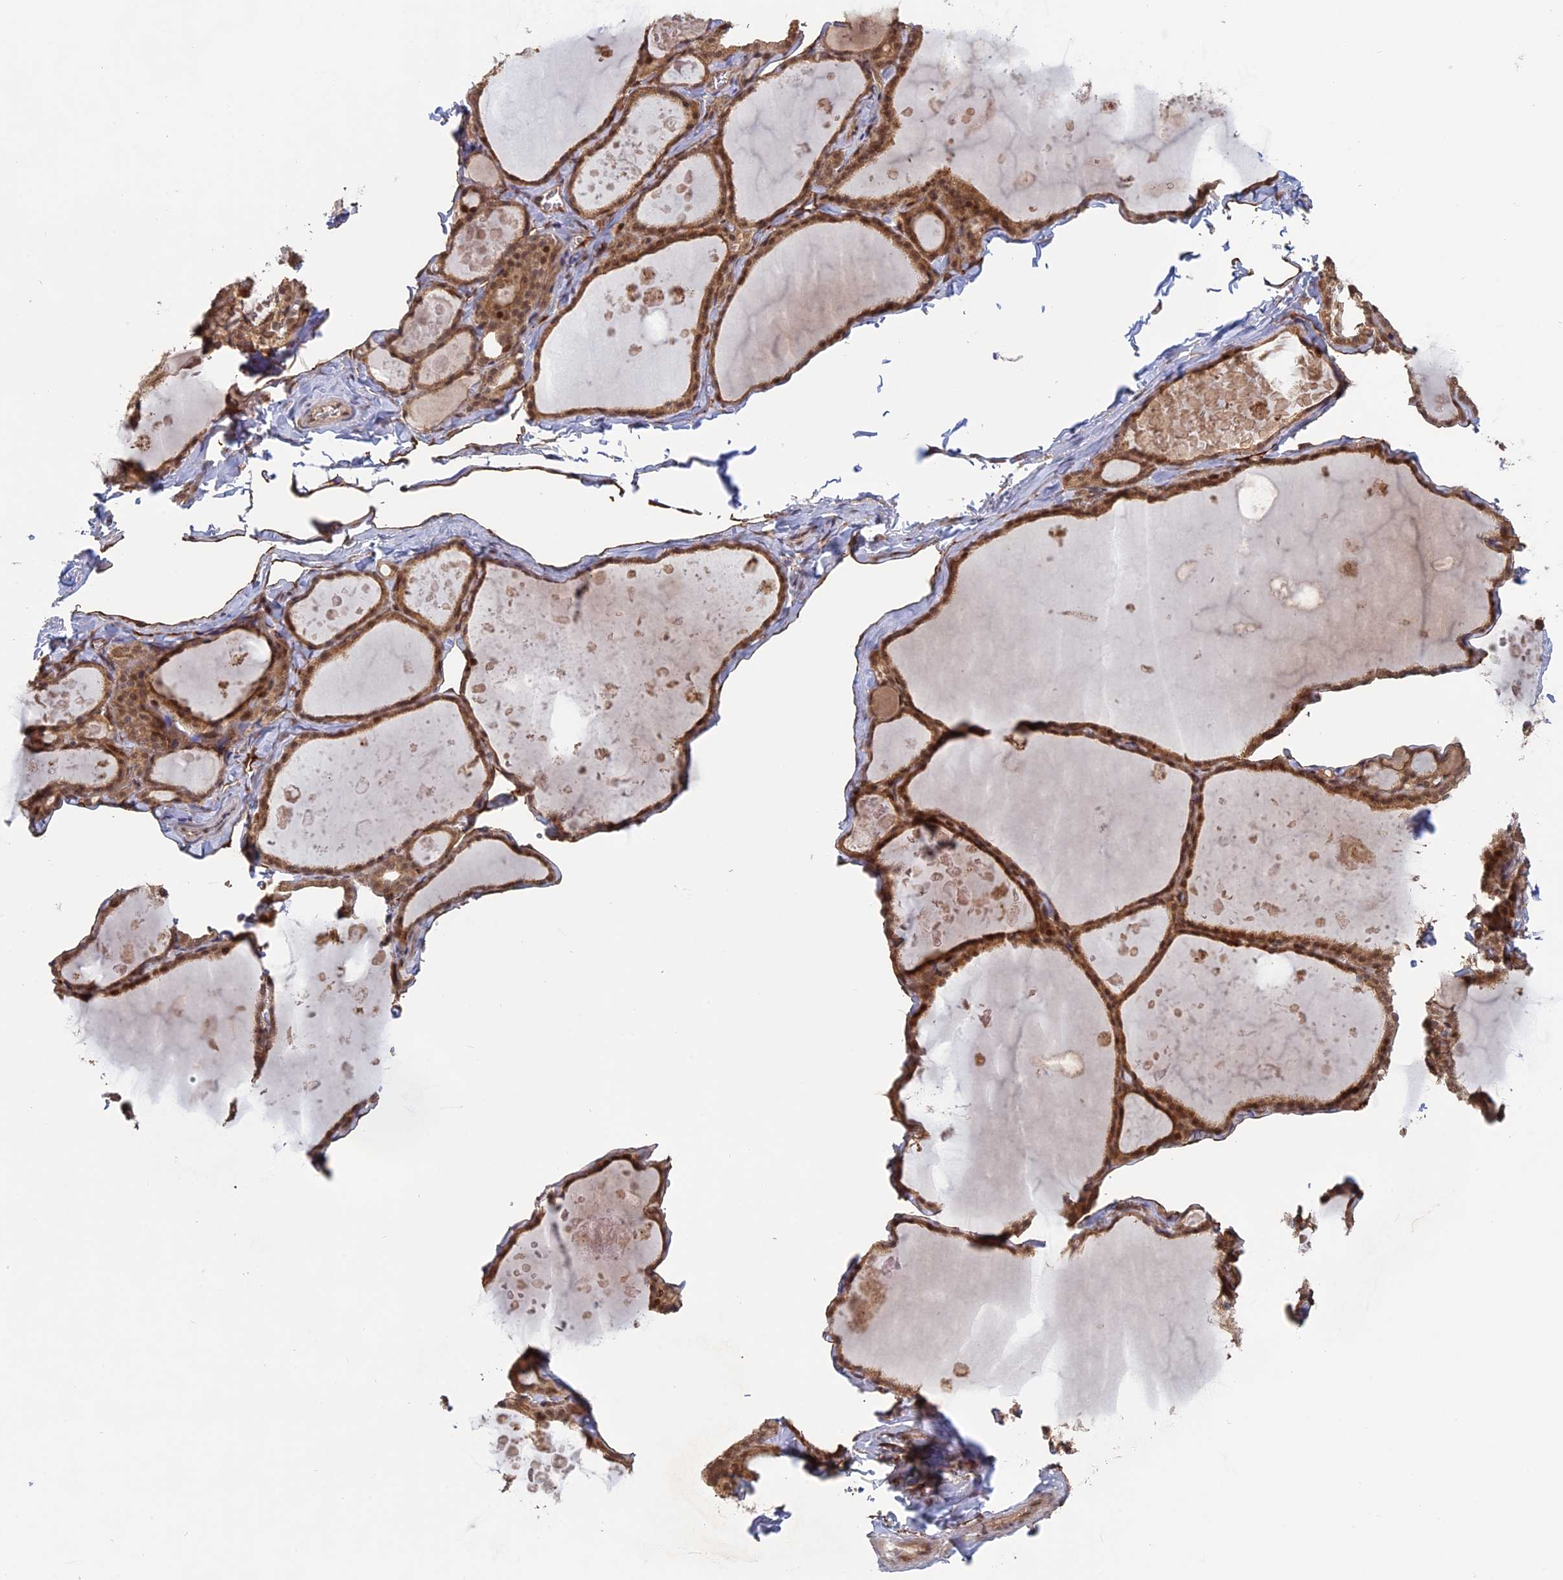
{"staining": {"intensity": "moderate", "quantity": ">75%", "location": "cytoplasmic/membranous,nuclear"}, "tissue": "thyroid gland", "cell_type": "Glandular cells", "image_type": "normal", "snomed": [{"axis": "morphology", "description": "Normal tissue, NOS"}, {"axis": "topography", "description": "Thyroid gland"}], "caption": "DAB immunohistochemical staining of normal human thyroid gland exhibits moderate cytoplasmic/membranous,nuclear protein expression in about >75% of glandular cells. The protein is stained brown, and the nuclei are stained in blue (DAB (3,3'-diaminobenzidine) IHC with brightfield microscopy, high magnification).", "gene": "PKIG", "patient": {"sex": "male", "age": 56}}